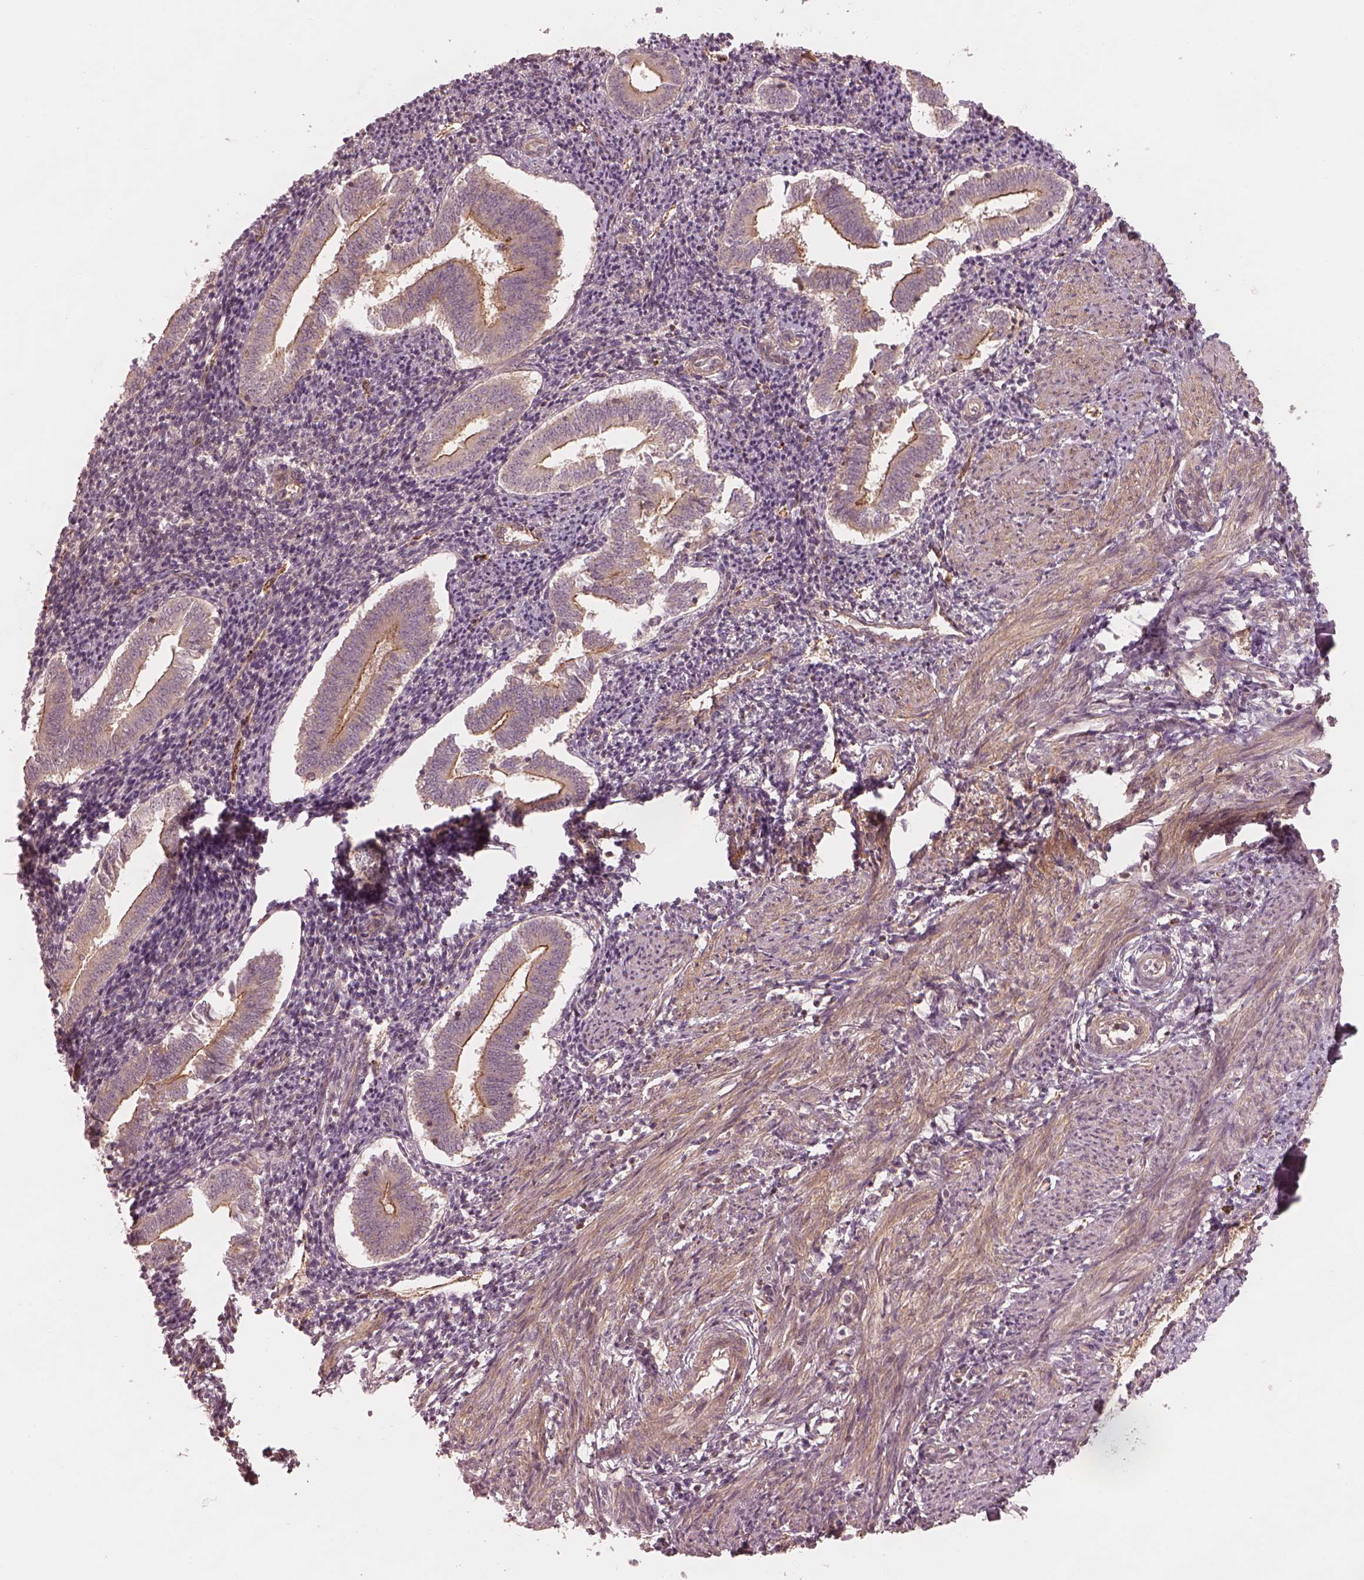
{"staining": {"intensity": "negative", "quantity": "none", "location": "none"}, "tissue": "endometrium", "cell_type": "Cells in endometrial stroma", "image_type": "normal", "snomed": [{"axis": "morphology", "description": "Normal tissue, NOS"}, {"axis": "topography", "description": "Endometrium"}], "caption": "This histopathology image is of benign endometrium stained with immunohistochemistry (IHC) to label a protein in brown with the nuclei are counter-stained blue. There is no staining in cells in endometrial stroma. (Stains: DAB (3,3'-diaminobenzidine) IHC with hematoxylin counter stain, Microscopy: brightfield microscopy at high magnification).", "gene": "FAM107B", "patient": {"sex": "female", "age": 25}}